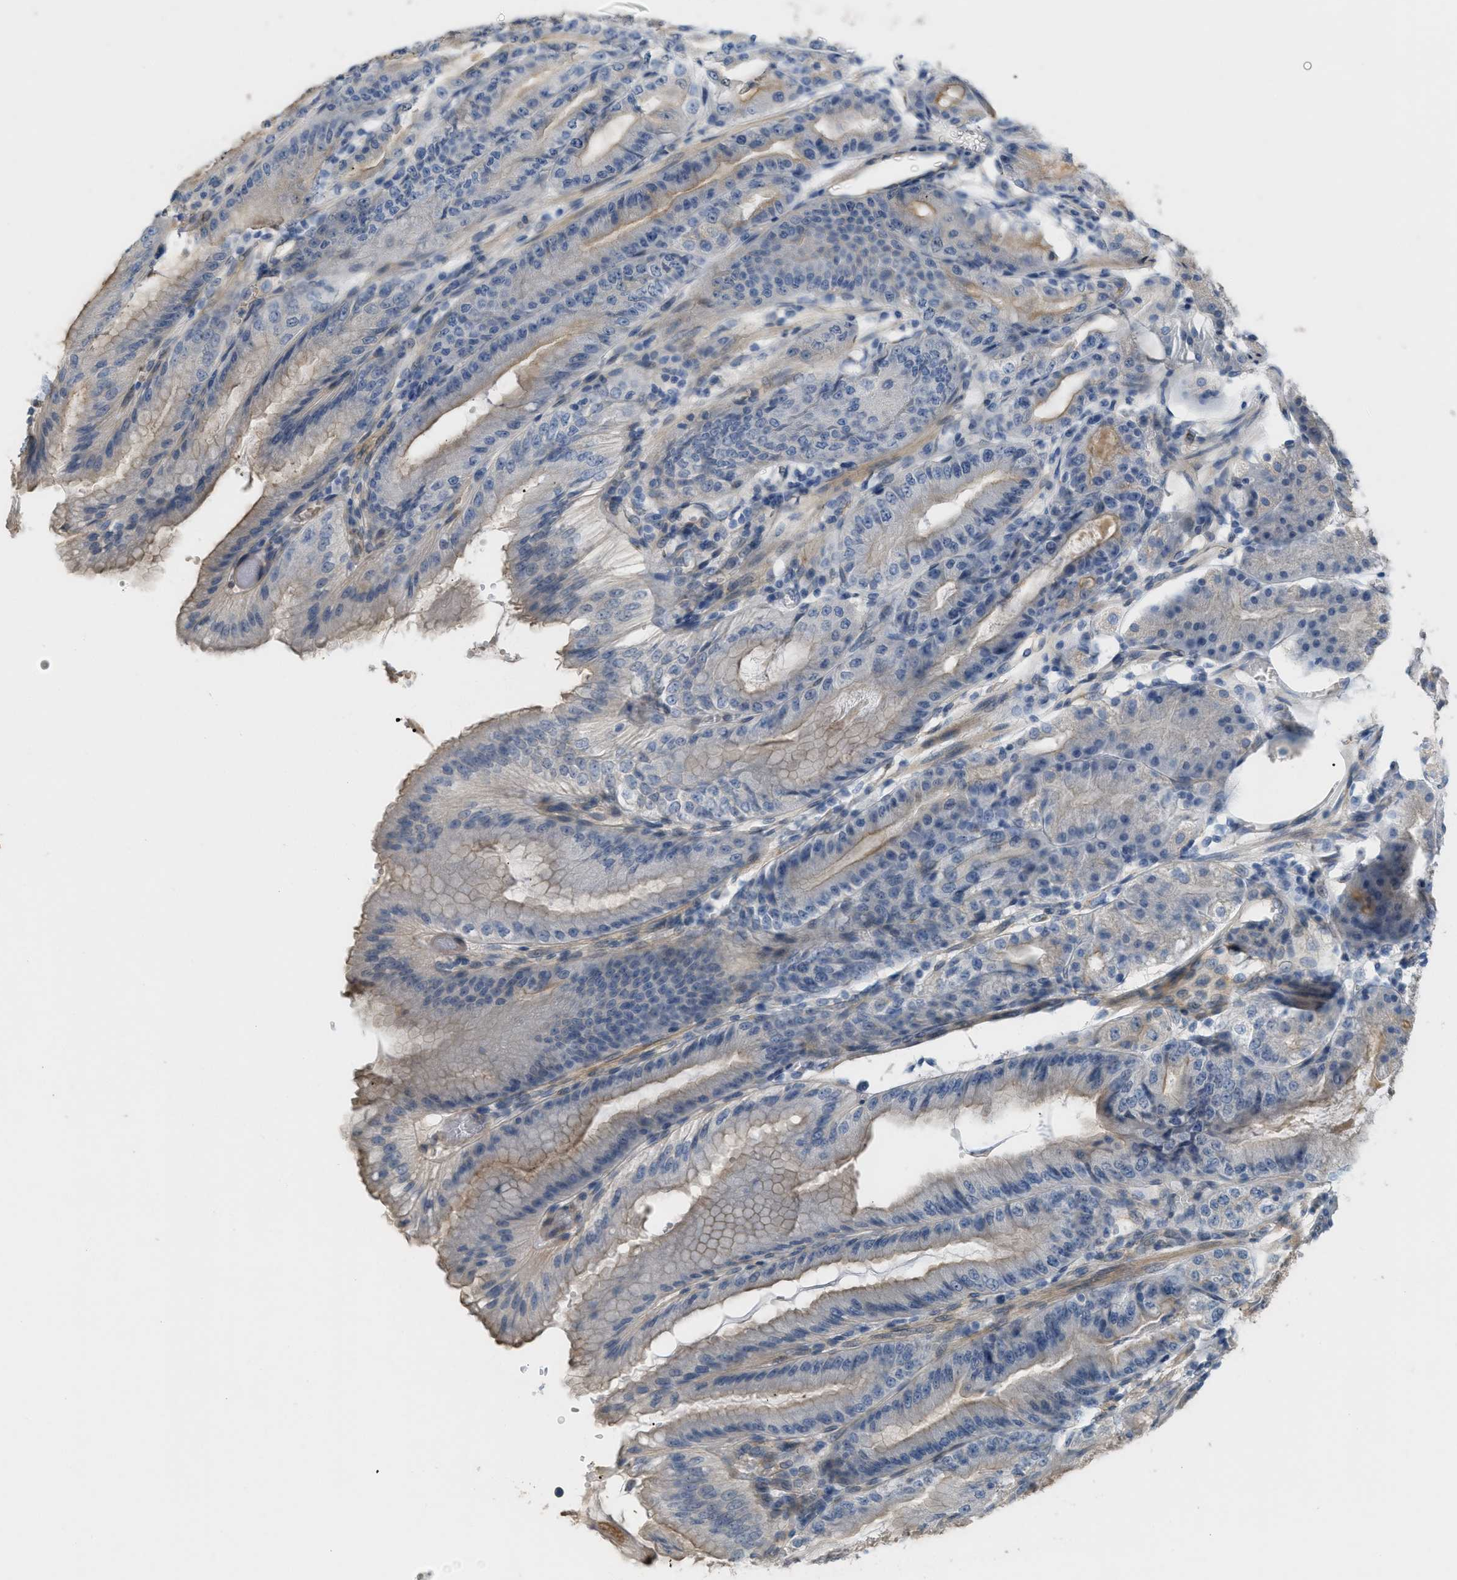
{"staining": {"intensity": "moderate", "quantity": "<25%", "location": "cytoplasmic/membranous"}, "tissue": "stomach", "cell_type": "Glandular cells", "image_type": "normal", "snomed": [{"axis": "morphology", "description": "Normal tissue, NOS"}, {"axis": "topography", "description": "Stomach, lower"}], "caption": "Glandular cells reveal low levels of moderate cytoplasmic/membranous positivity in about <25% of cells in unremarkable human stomach. (IHC, brightfield microscopy, high magnification).", "gene": "ADCY5", "patient": {"sex": "male", "age": 71}}